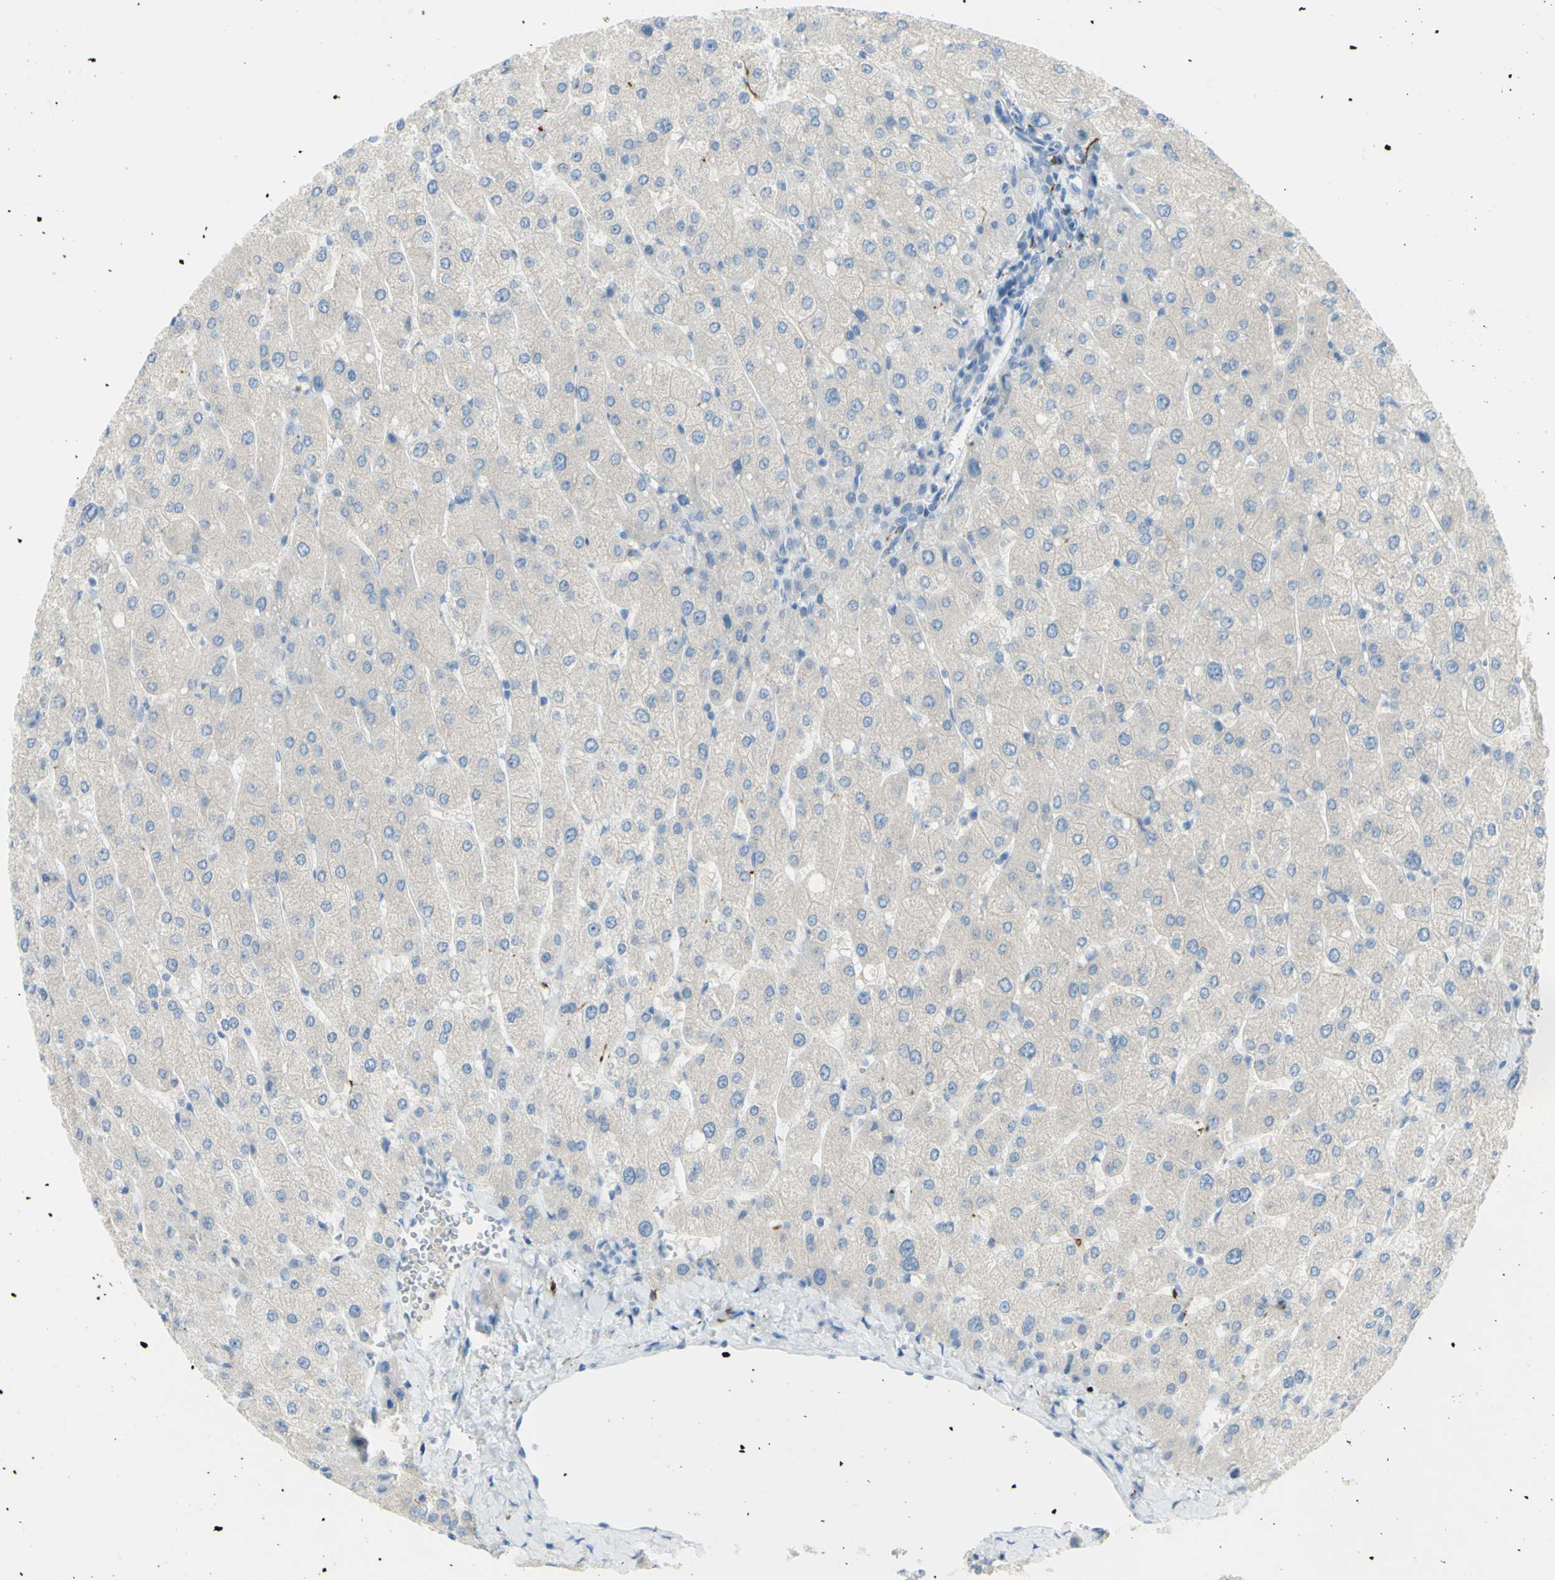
{"staining": {"intensity": "negative", "quantity": "none", "location": "none"}, "tissue": "liver", "cell_type": "Cholangiocytes", "image_type": "normal", "snomed": [{"axis": "morphology", "description": "Normal tissue, NOS"}, {"axis": "topography", "description": "Liver"}], "caption": "Immunohistochemistry (IHC) image of unremarkable liver stained for a protein (brown), which demonstrates no expression in cholangiocytes.", "gene": "TSPAN1", "patient": {"sex": "male", "age": 55}}